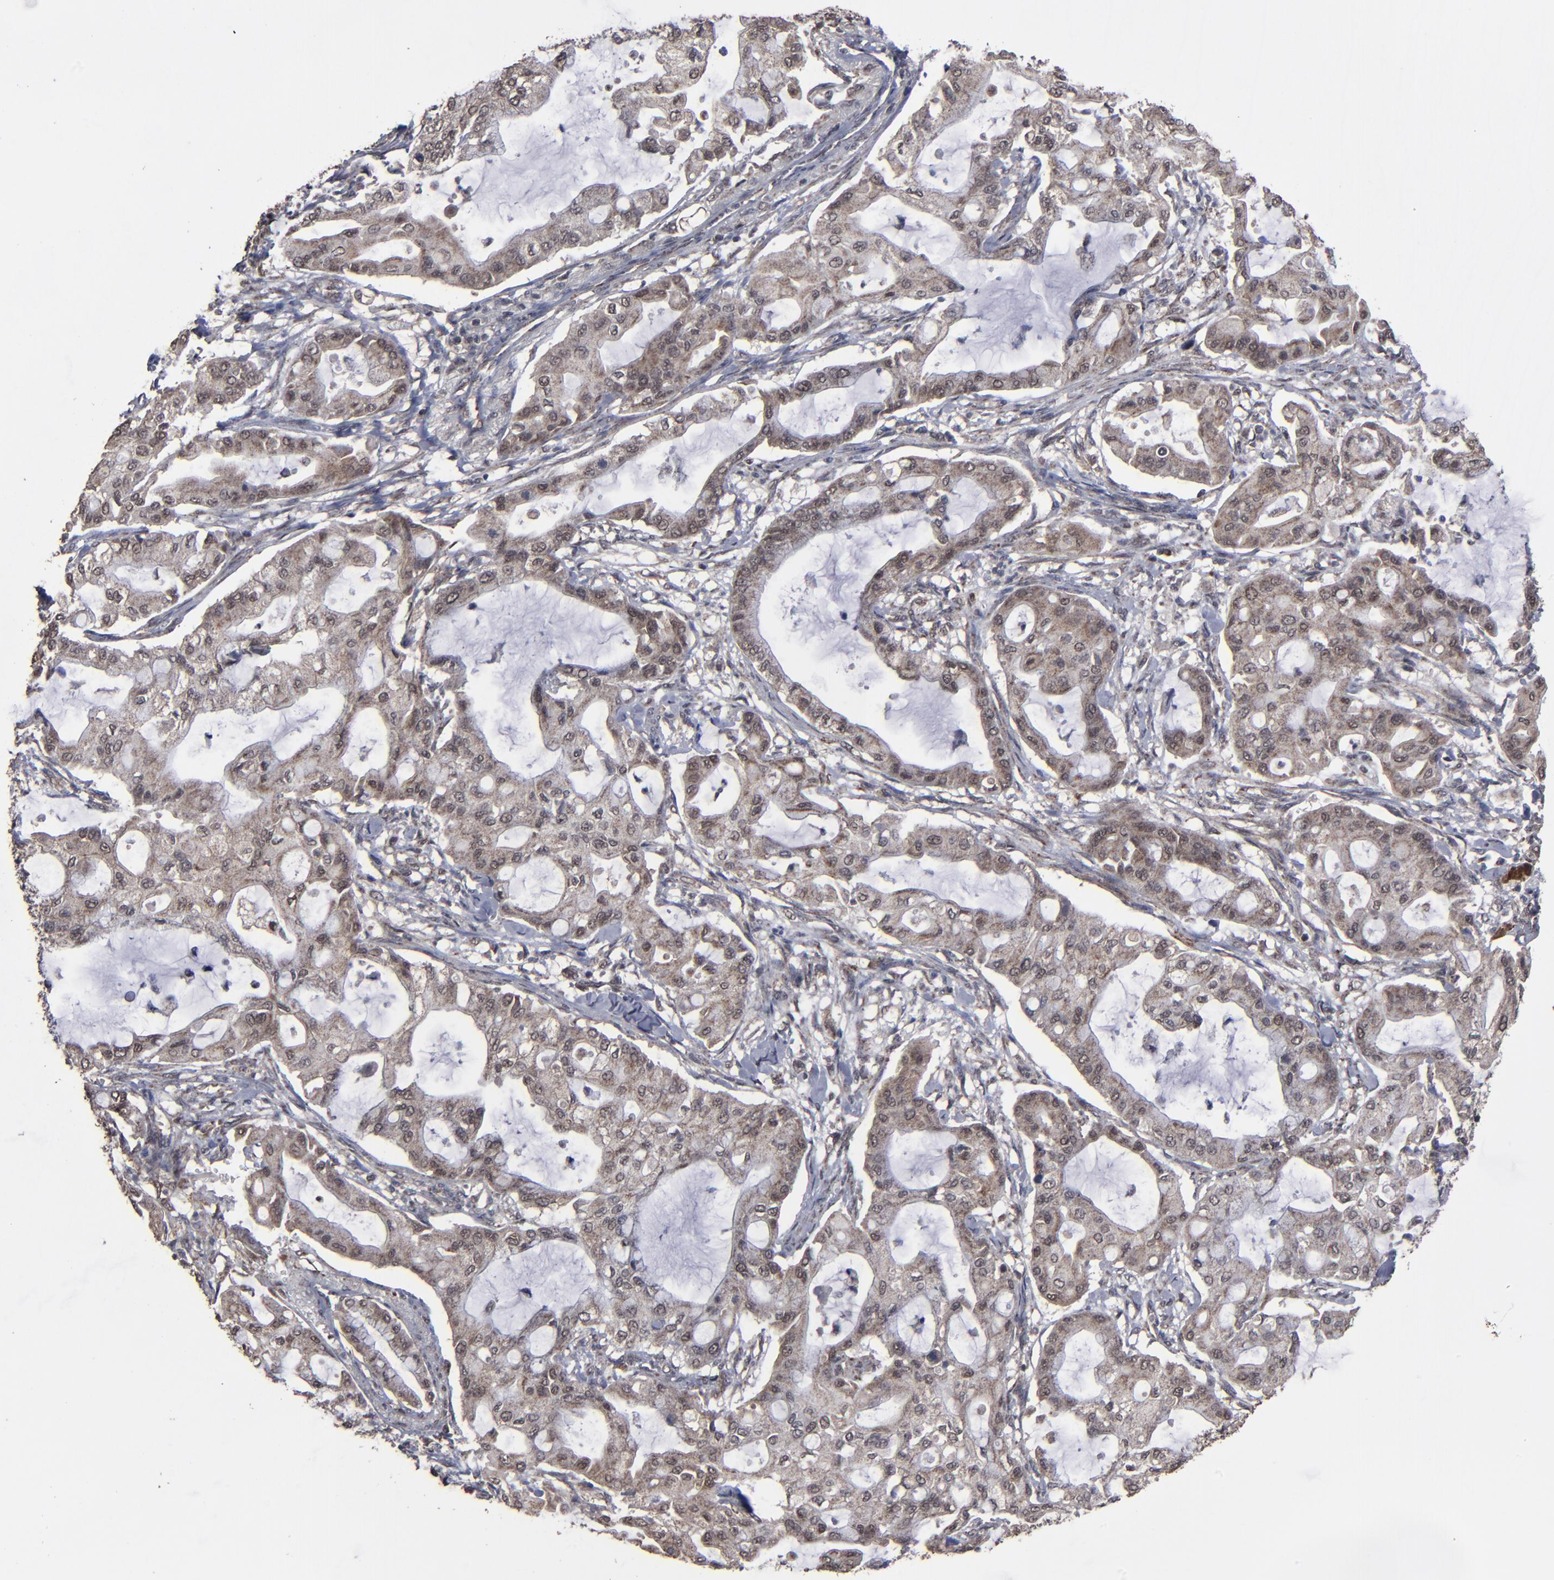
{"staining": {"intensity": "weak", "quantity": ">75%", "location": "cytoplasmic/membranous"}, "tissue": "pancreatic cancer", "cell_type": "Tumor cells", "image_type": "cancer", "snomed": [{"axis": "morphology", "description": "Adenocarcinoma, NOS"}, {"axis": "morphology", "description": "Adenocarcinoma, metastatic, NOS"}, {"axis": "topography", "description": "Lymph node"}, {"axis": "topography", "description": "Pancreas"}, {"axis": "topography", "description": "Duodenum"}], "caption": "A photomicrograph of human pancreatic cancer (metastatic adenocarcinoma) stained for a protein displays weak cytoplasmic/membranous brown staining in tumor cells.", "gene": "BNIP3", "patient": {"sex": "female", "age": 64}}